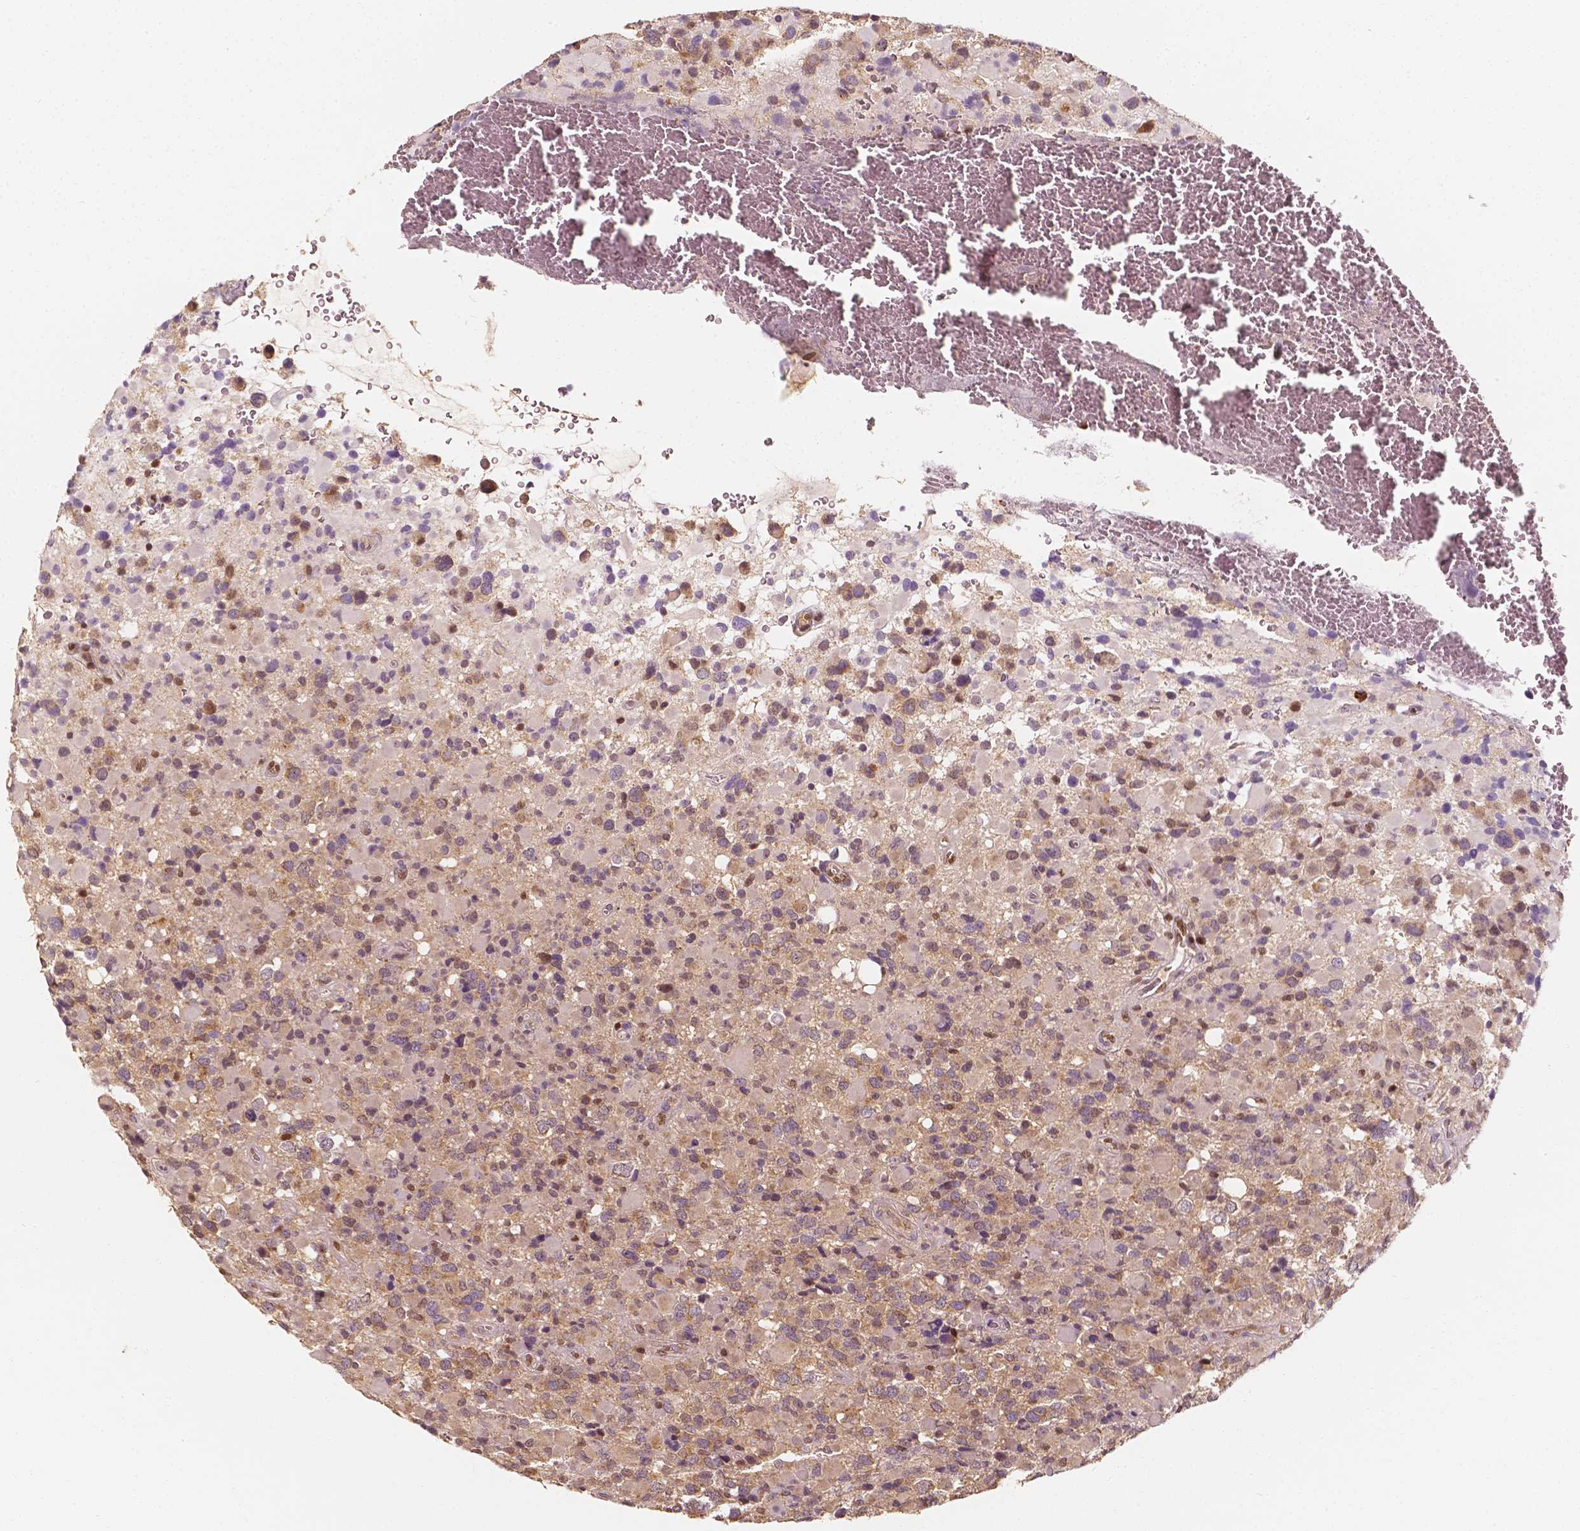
{"staining": {"intensity": "weak", "quantity": "<25%", "location": "cytoplasmic/membranous"}, "tissue": "glioma", "cell_type": "Tumor cells", "image_type": "cancer", "snomed": [{"axis": "morphology", "description": "Glioma, malignant, High grade"}, {"axis": "topography", "description": "Brain"}], "caption": "An immunohistochemistry image of glioma is shown. There is no staining in tumor cells of glioma.", "gene": "TBC1D17", "patient": {"sex": "female", "age": 40}}